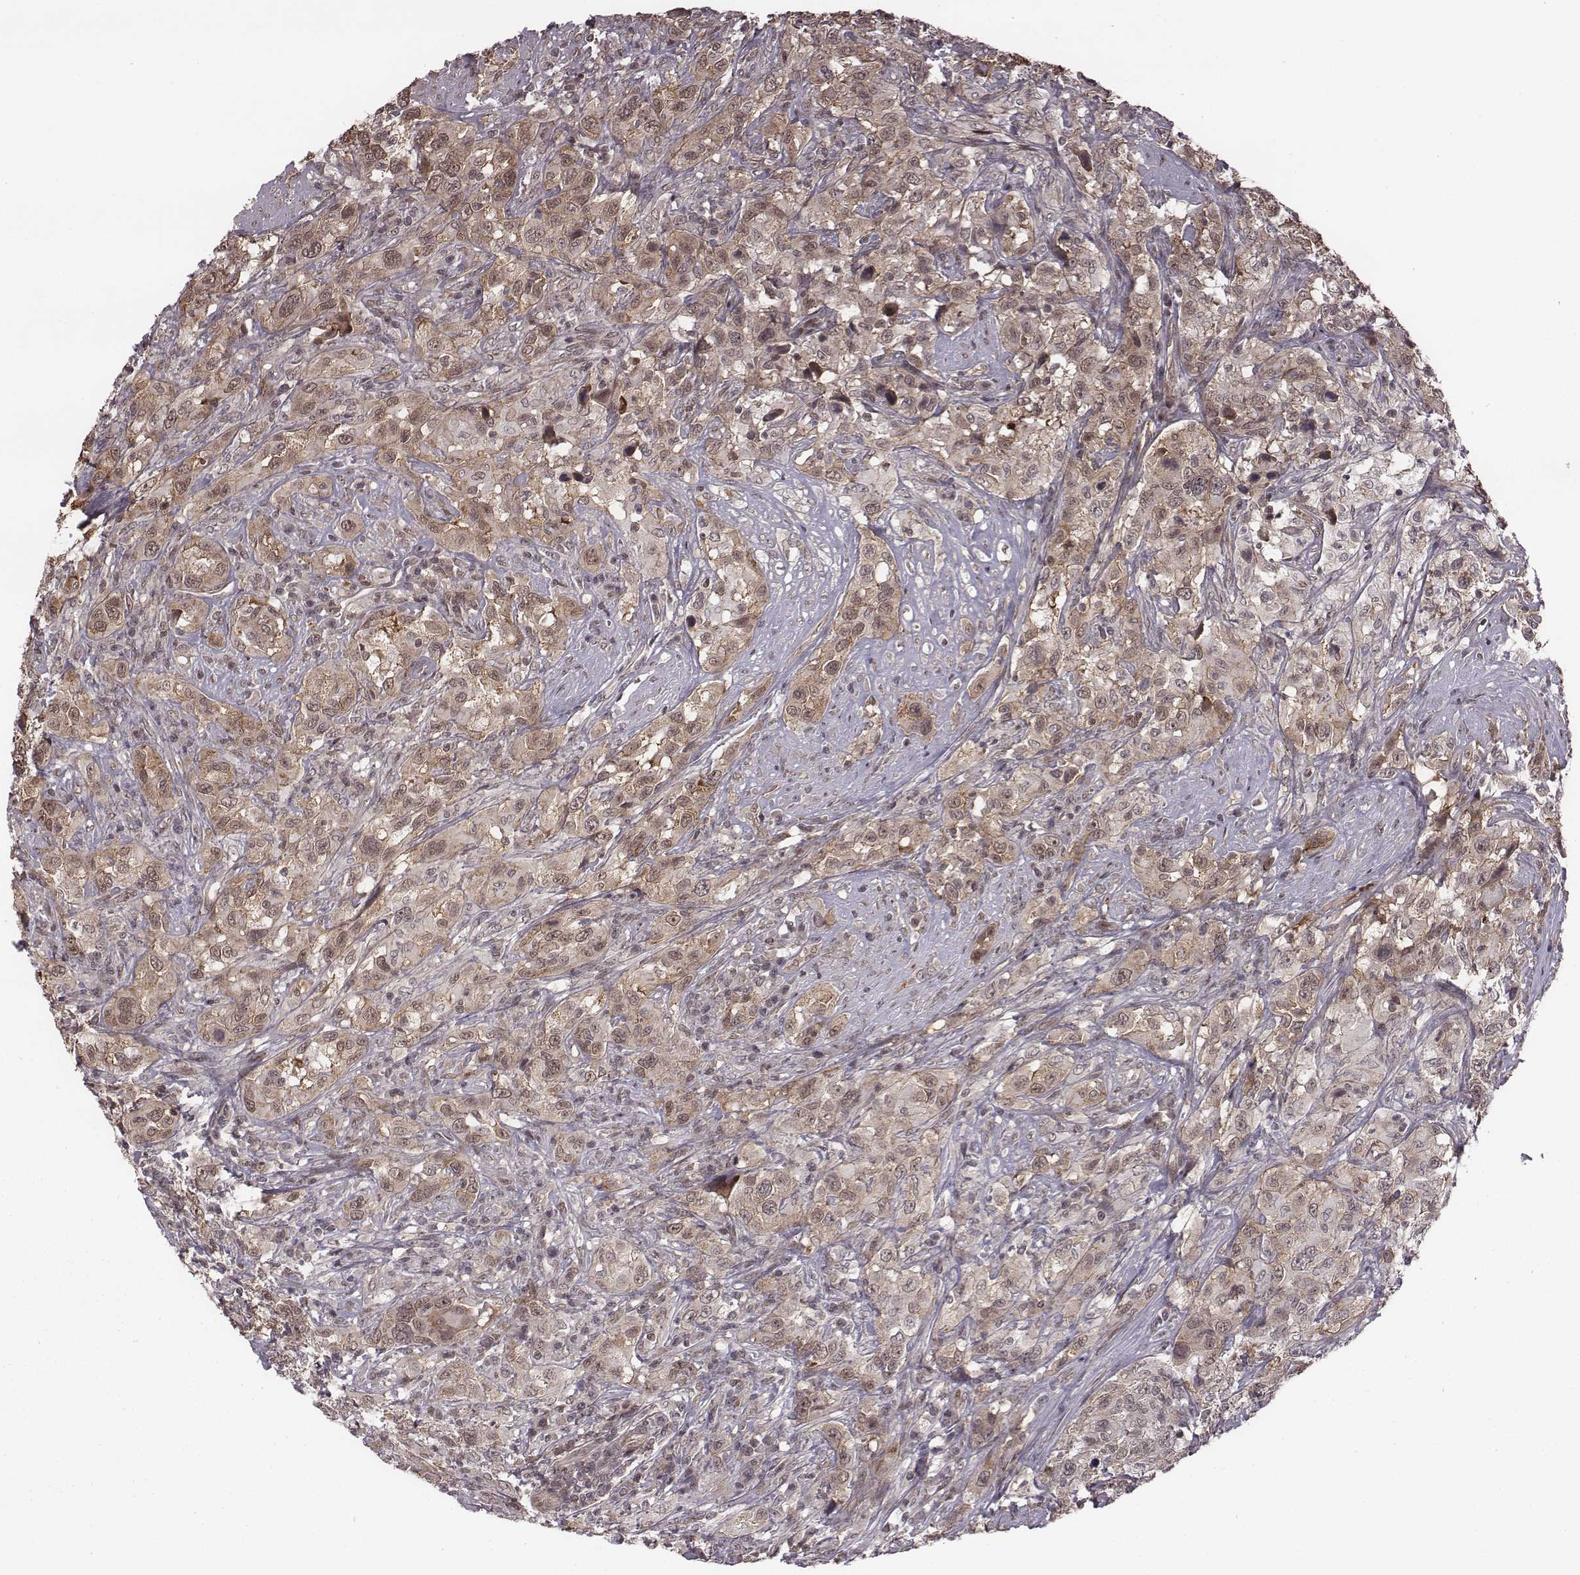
{"staining": {"intensity": "weak", "quantity": ">75%", "location": "cytoplasmic/membranous,nuclear"}, "tissue": "urothelial cancer", "cell_type": "Tumor cells", "image_type": "cancer", "snomed": [{"axis": "morphology", "description": "Urothelial carcinoma, NOS"}, {"axis": "morphology", "description": "Urothelial carcinoma, High grade"}, {"axis": "topography", "description": "Urinary bladder"}], "caption": "High-grade urothelial carcinoma stained with immunohistochemistry (IHC) displays weak cytoplasmic/membranous and nuclear staining in about >75% of tumor cells. The staining was performed using DAB, with brown indicating positive protein expression. Nuclei are stained blue with hematoxylin.", "gene": "RPL3", "patient": {"sex": "female", "age": 64}}